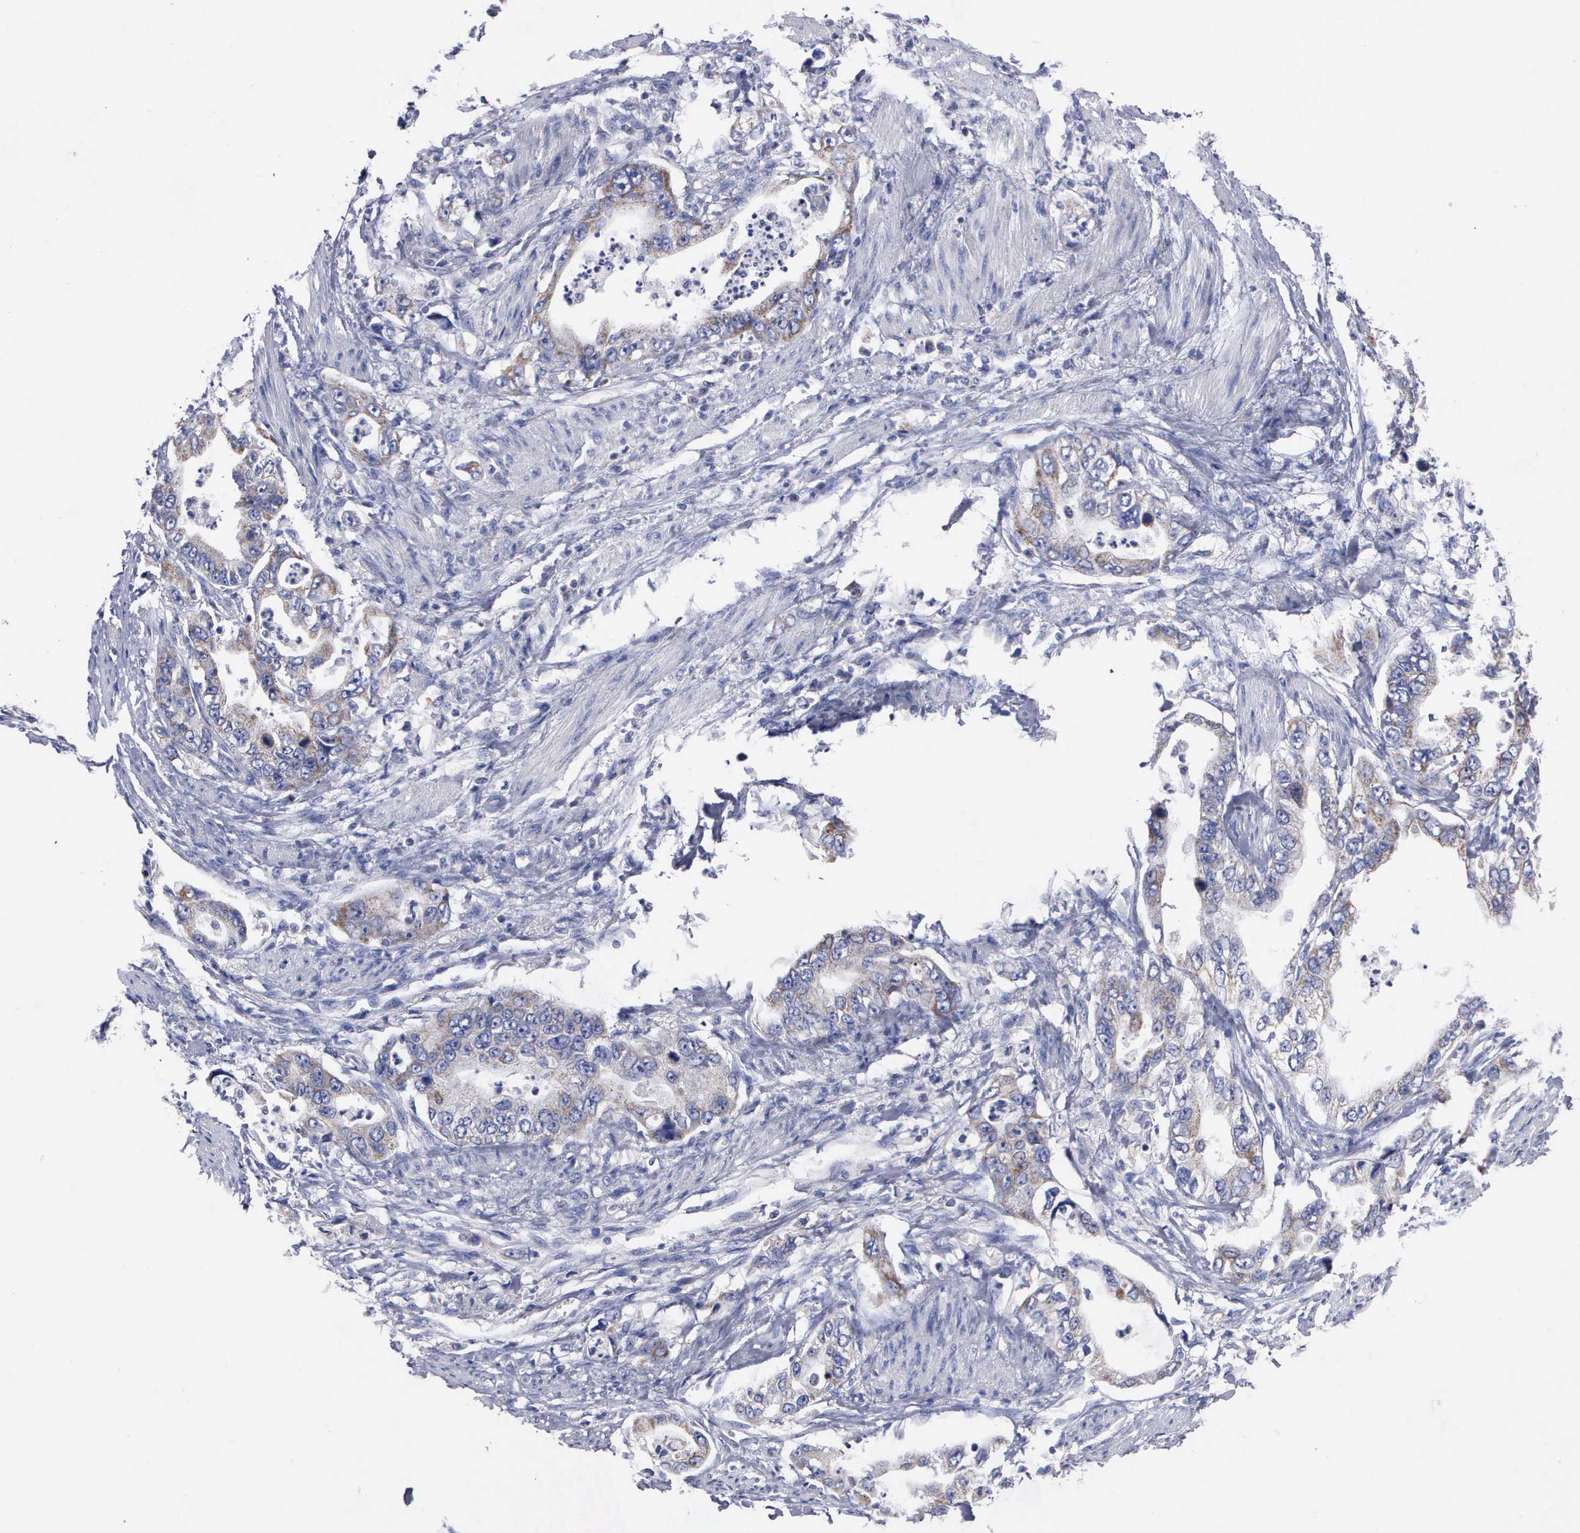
{"staining": {"intensity": "negative", "quantity": "none", "location": "none"}, "tissue": "stomach cancer", "cell_type": "Tumor cells", "image_type": "cancer", "snomed": [{"axis": "morphology", "description": "Adenocarcinoma, NOS"}, {"axis": "topography", "description": "Pancreas"}, {"axis": "topography", "description": "Stomach, upper"}], "caption": "The immunohistochemistry histopathology image has no significant staining in tumor cells of stomach cancer tissue. Nuclei are stained in blue.", "gene": "PTGS2", "patient": {"sex": "male", "age": 77}}